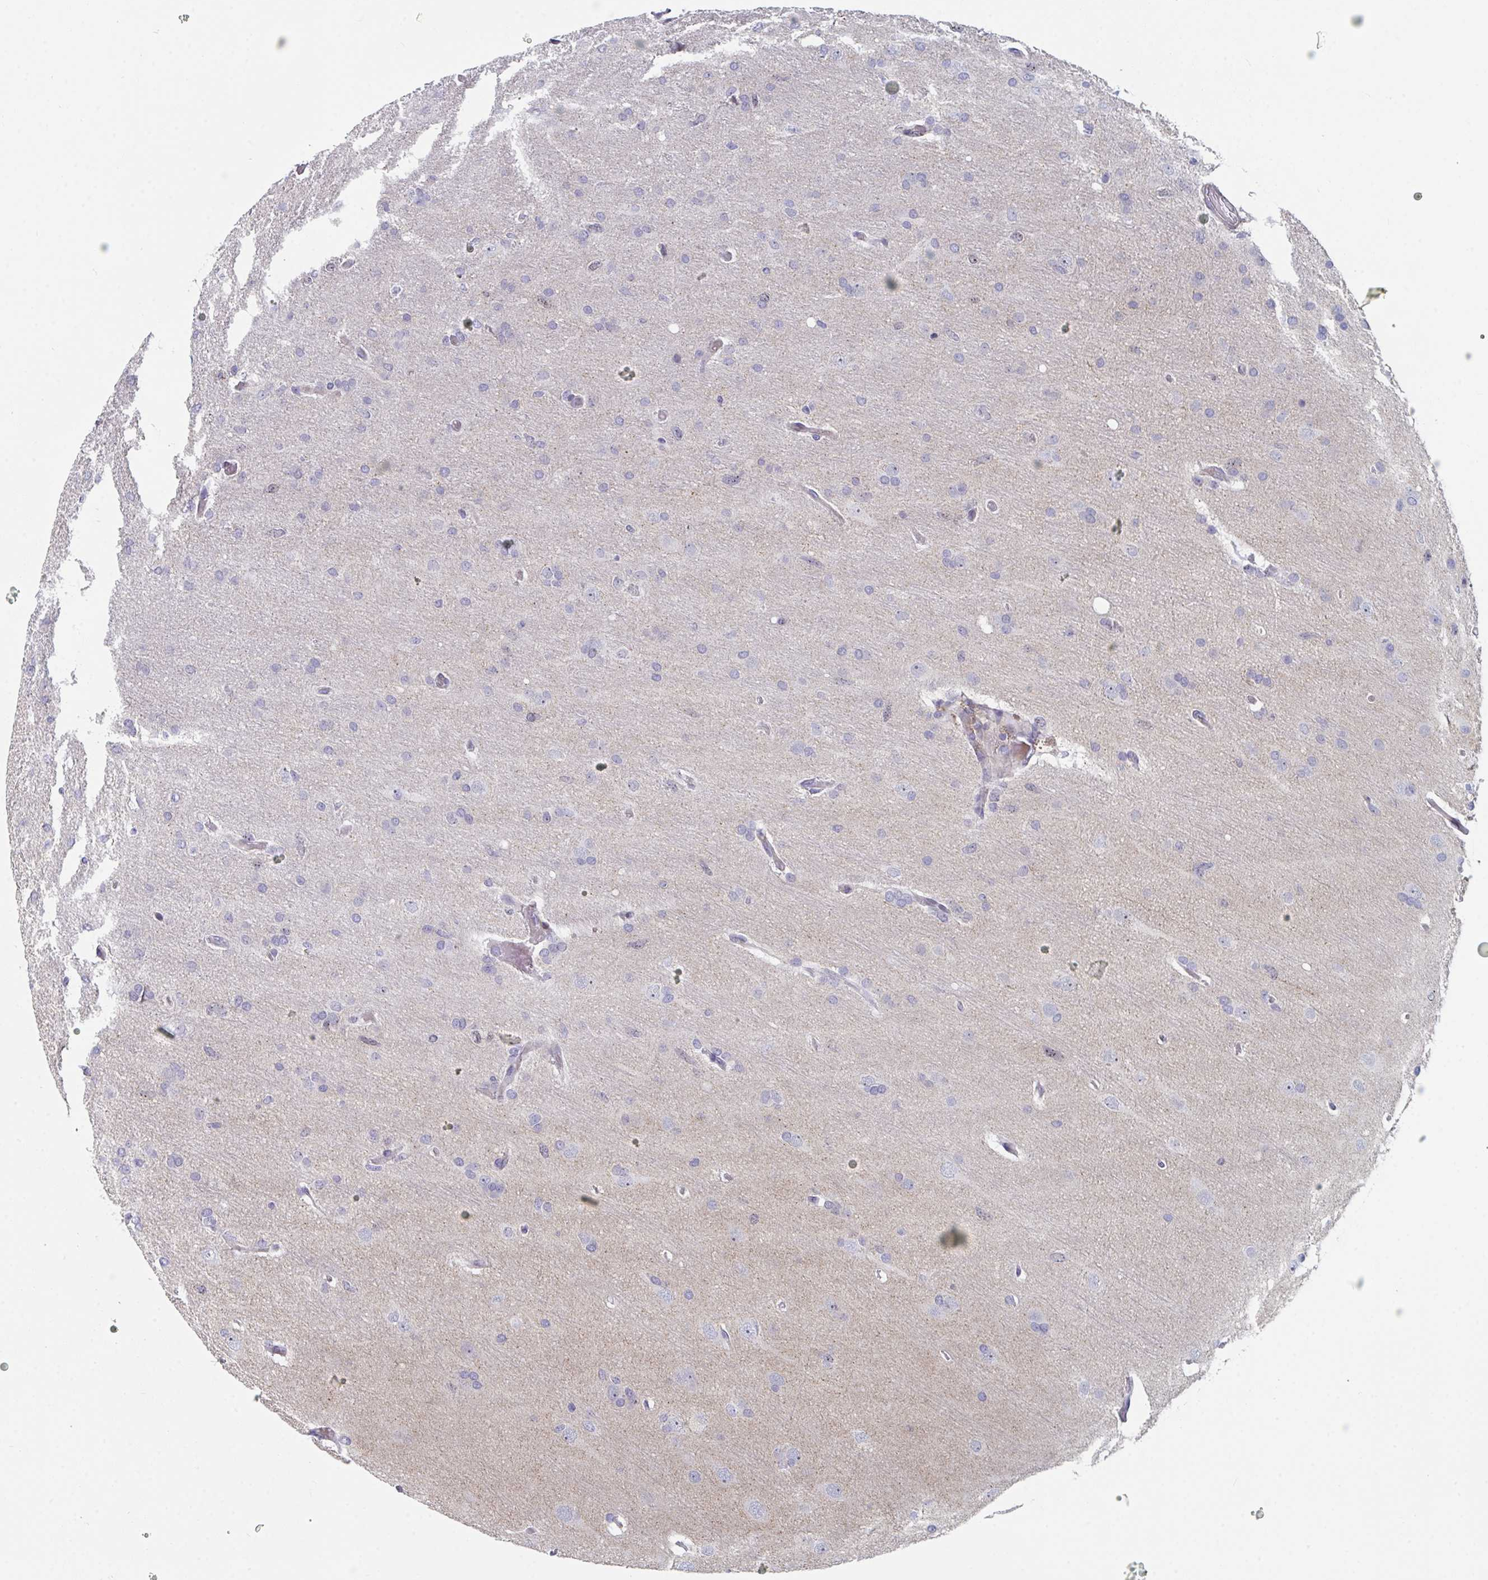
{"staining": {"intensity": "negative", "quantity": "none", "location": "none"}, "tissue": "glioma", "cell_type": "Tumor cells", "image_type": "cancer", "snomed": [{"axis": "morphology", "description": "Glioma, malignant, High grade"}, {"axis": "topography", "description": "Brain"}], "caption": "This histopathology image is of malignant glioma (high-grade) stained with immunohistochemistry (IHC) to label a protein in brown with the nuclei are counter-stained blue. There is no staining in tumor cells.", "gene": "CENPT", "patient": {"sex": "male", "age": 53}}